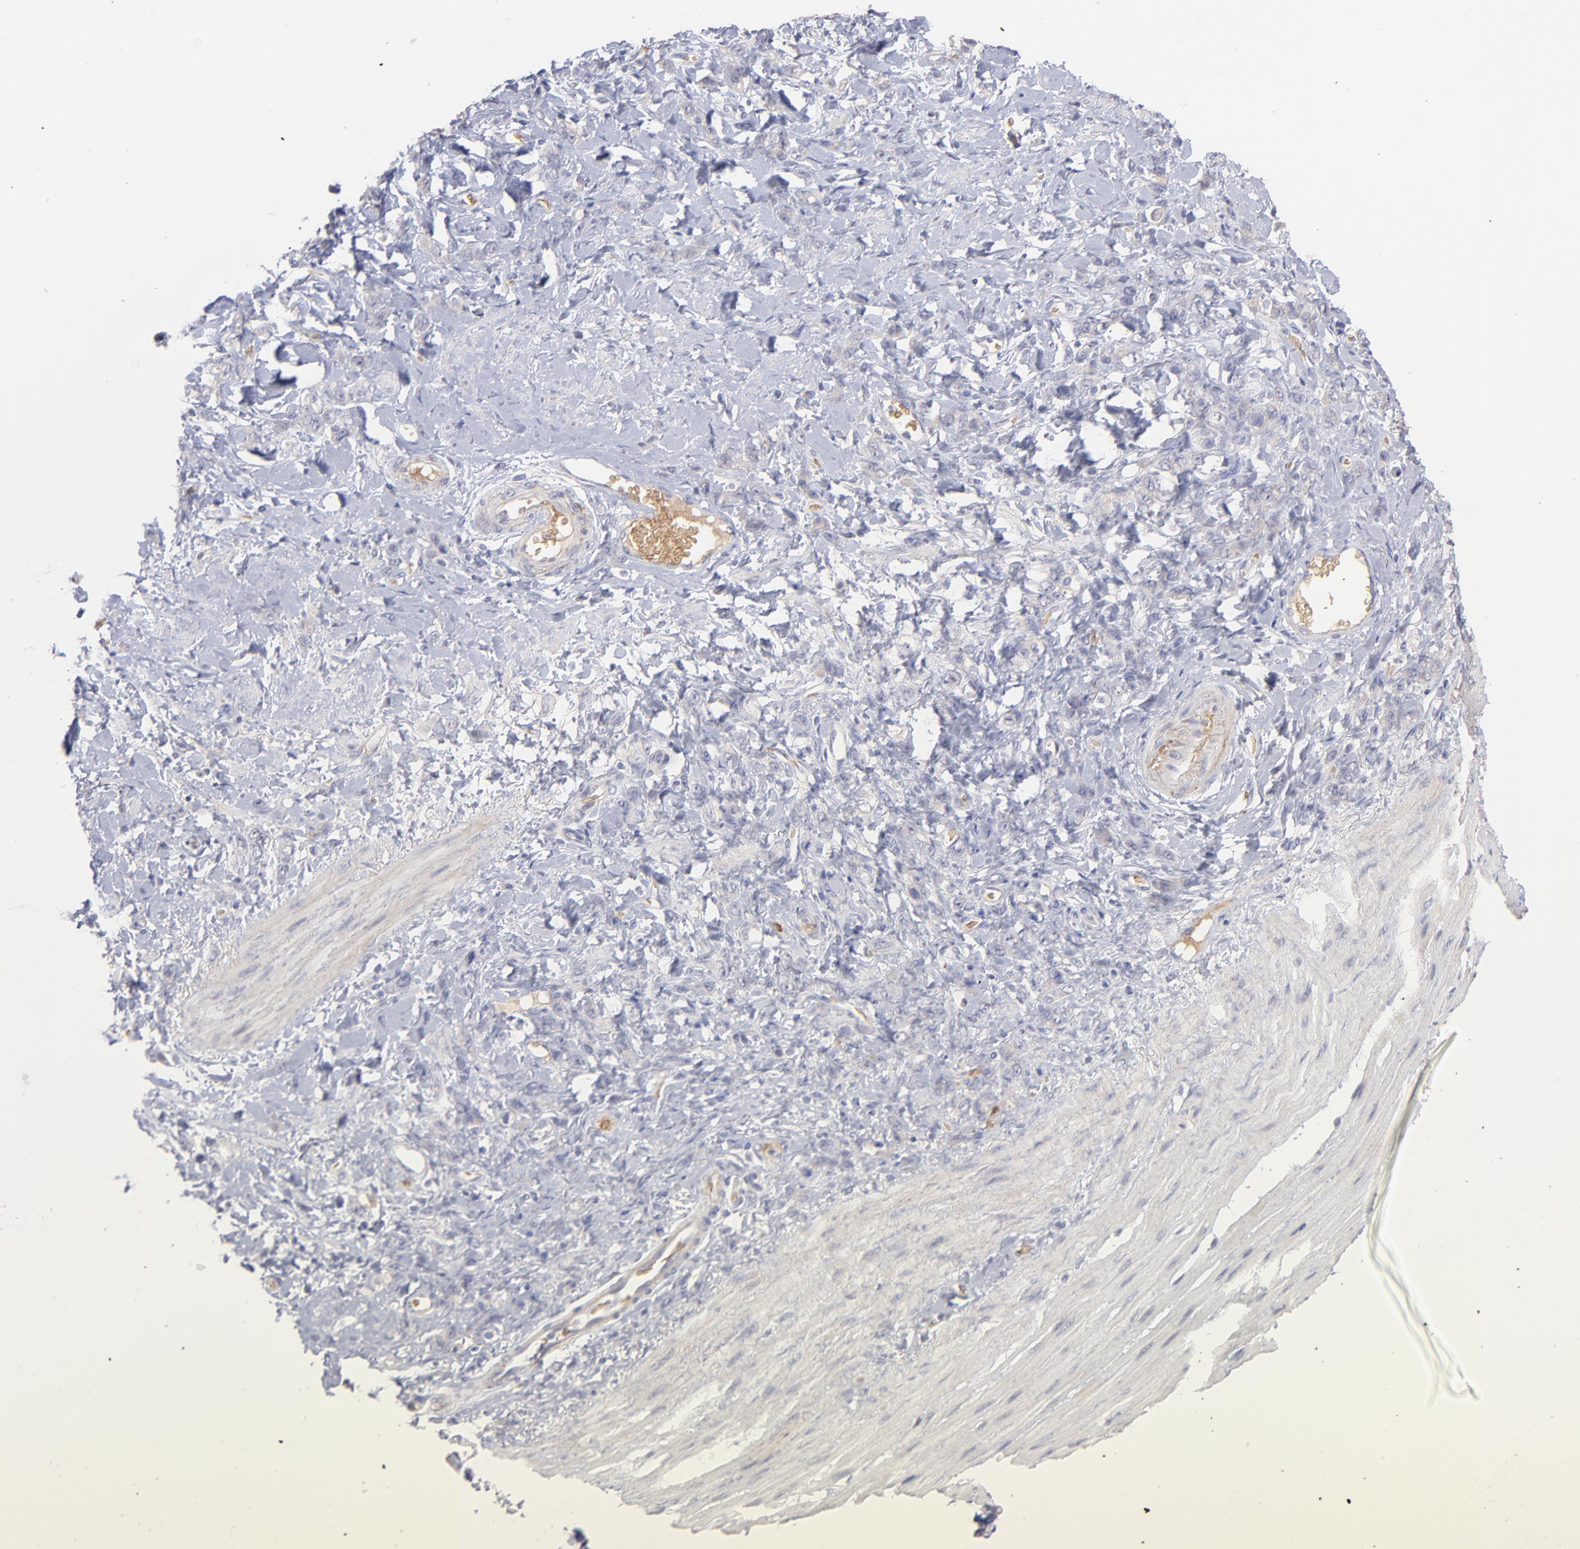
{"staining": {"intensity": "weak", "quantity": "25%-75%", "location": "cytoplasmic/membranous"}, "tissue": "stomach cancer", "cell_type": "Tumor cells", "image_type": "cancer", "snomed": [{"axis": "morphology", "description": "Normal tissue, NOS"}, {"axis": "morphology", "description": "Adenocarcinoma, NOS"}, {"axis": "topography", "description": "Stomach"}], "caption": "Protein staining of adenocarcinoma (stomach) tissue exhibits weak cytoplasmic/membranous expression in about 25%-75% of tumor cells. (DAB (3,3'-diaminobenzidine) IHC with brightfield microscopy, high magnification).", "gene": "F13B", "patient": {"sex": "male", "age": 82}}